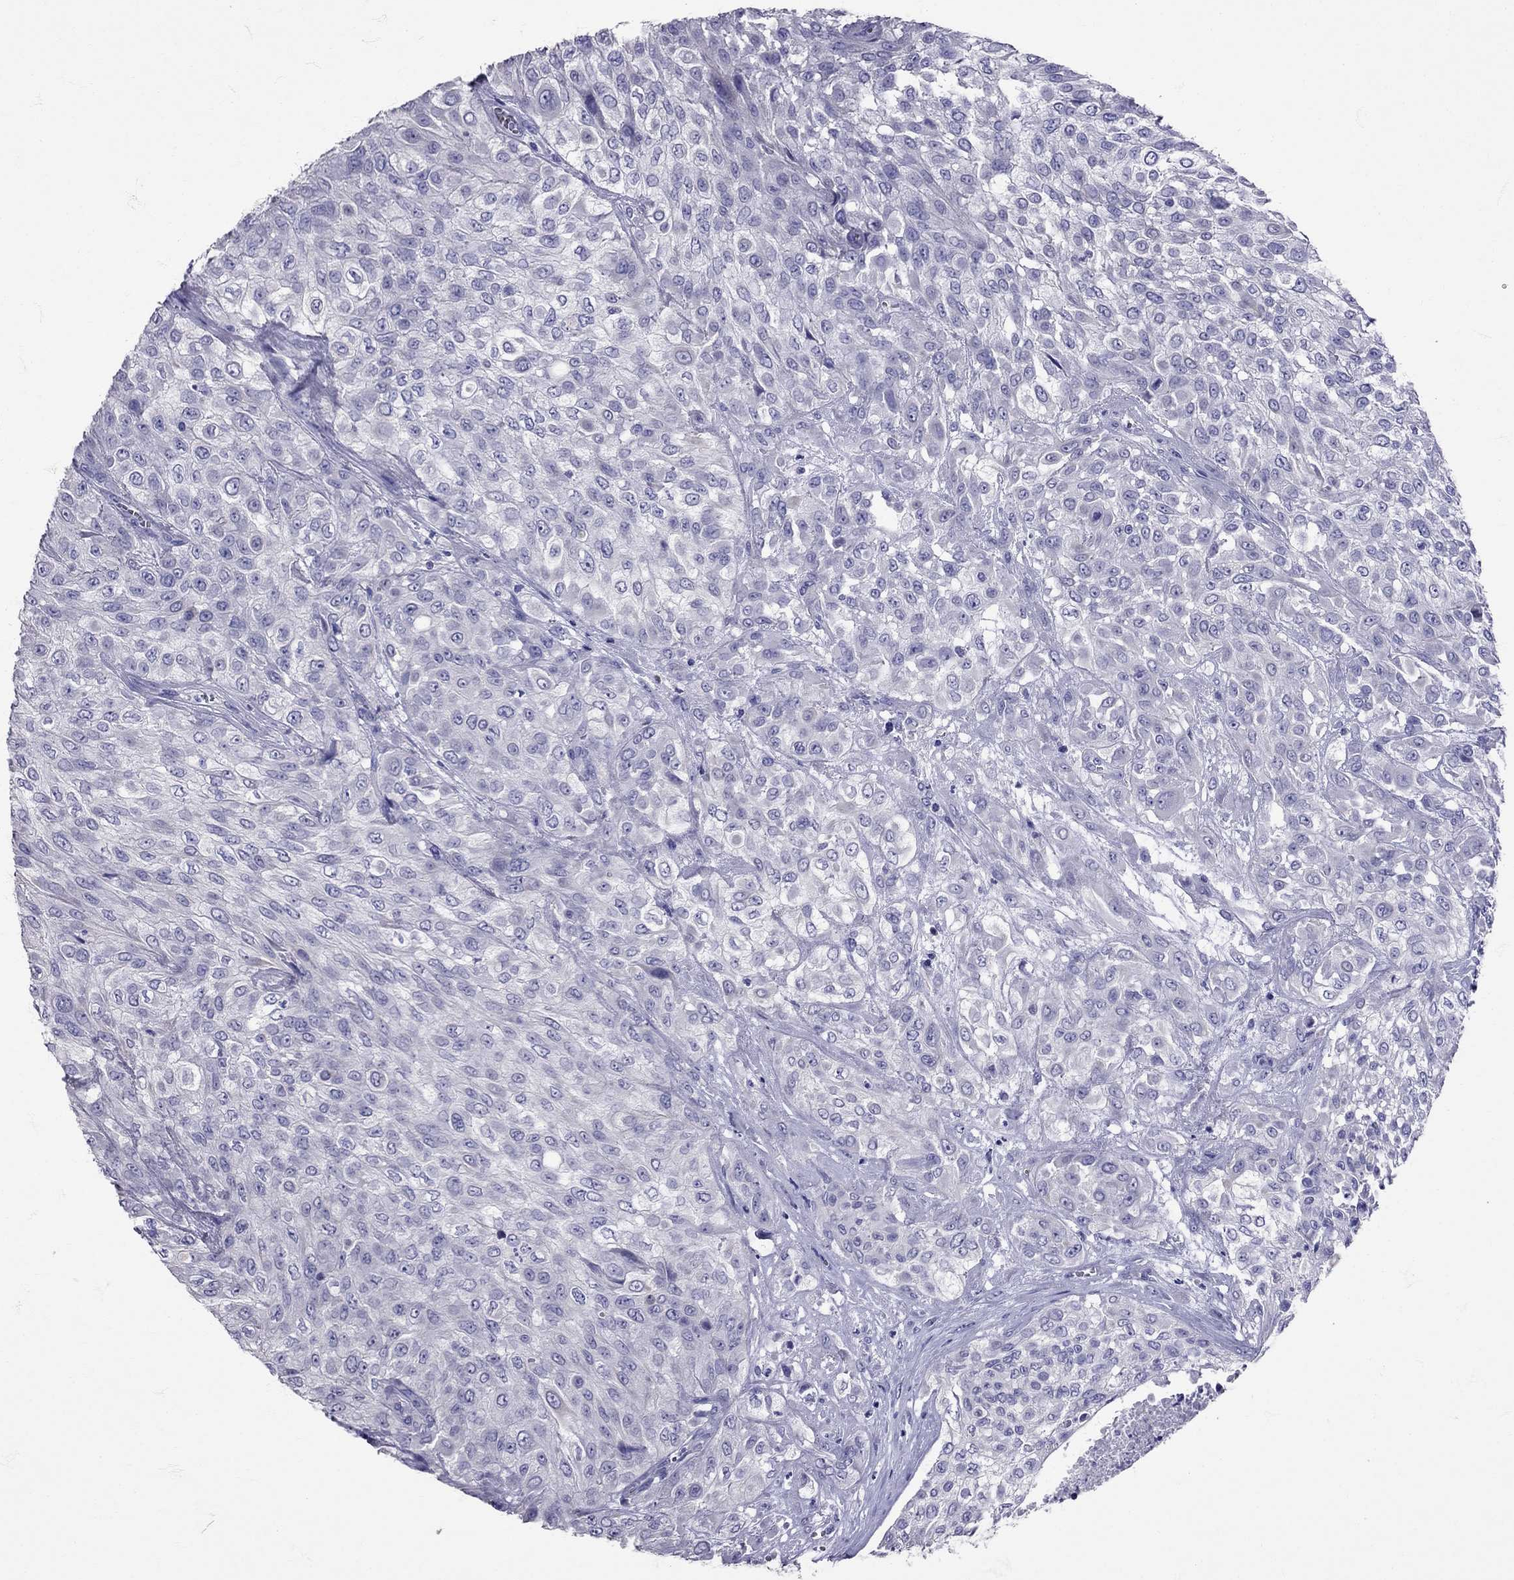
{"staining": {"intensity": "negative", "quantity": "none", "location": "none"}, "tissue": "urothelial cancer", "cell_type": "Tumor cells", "image_type": "cancer", "snomed": [{"axis": "morphology", "description": "Urothelial carcinoma, High grade"}, {"axis": "topography", "description": "Urinary bladder"}], "caption": "Micrograph shows no protein expression in tumor cells of urothelial cancer tissue.", "gene": "TBR1", "patient": {"sex": "male", "age": 57}}